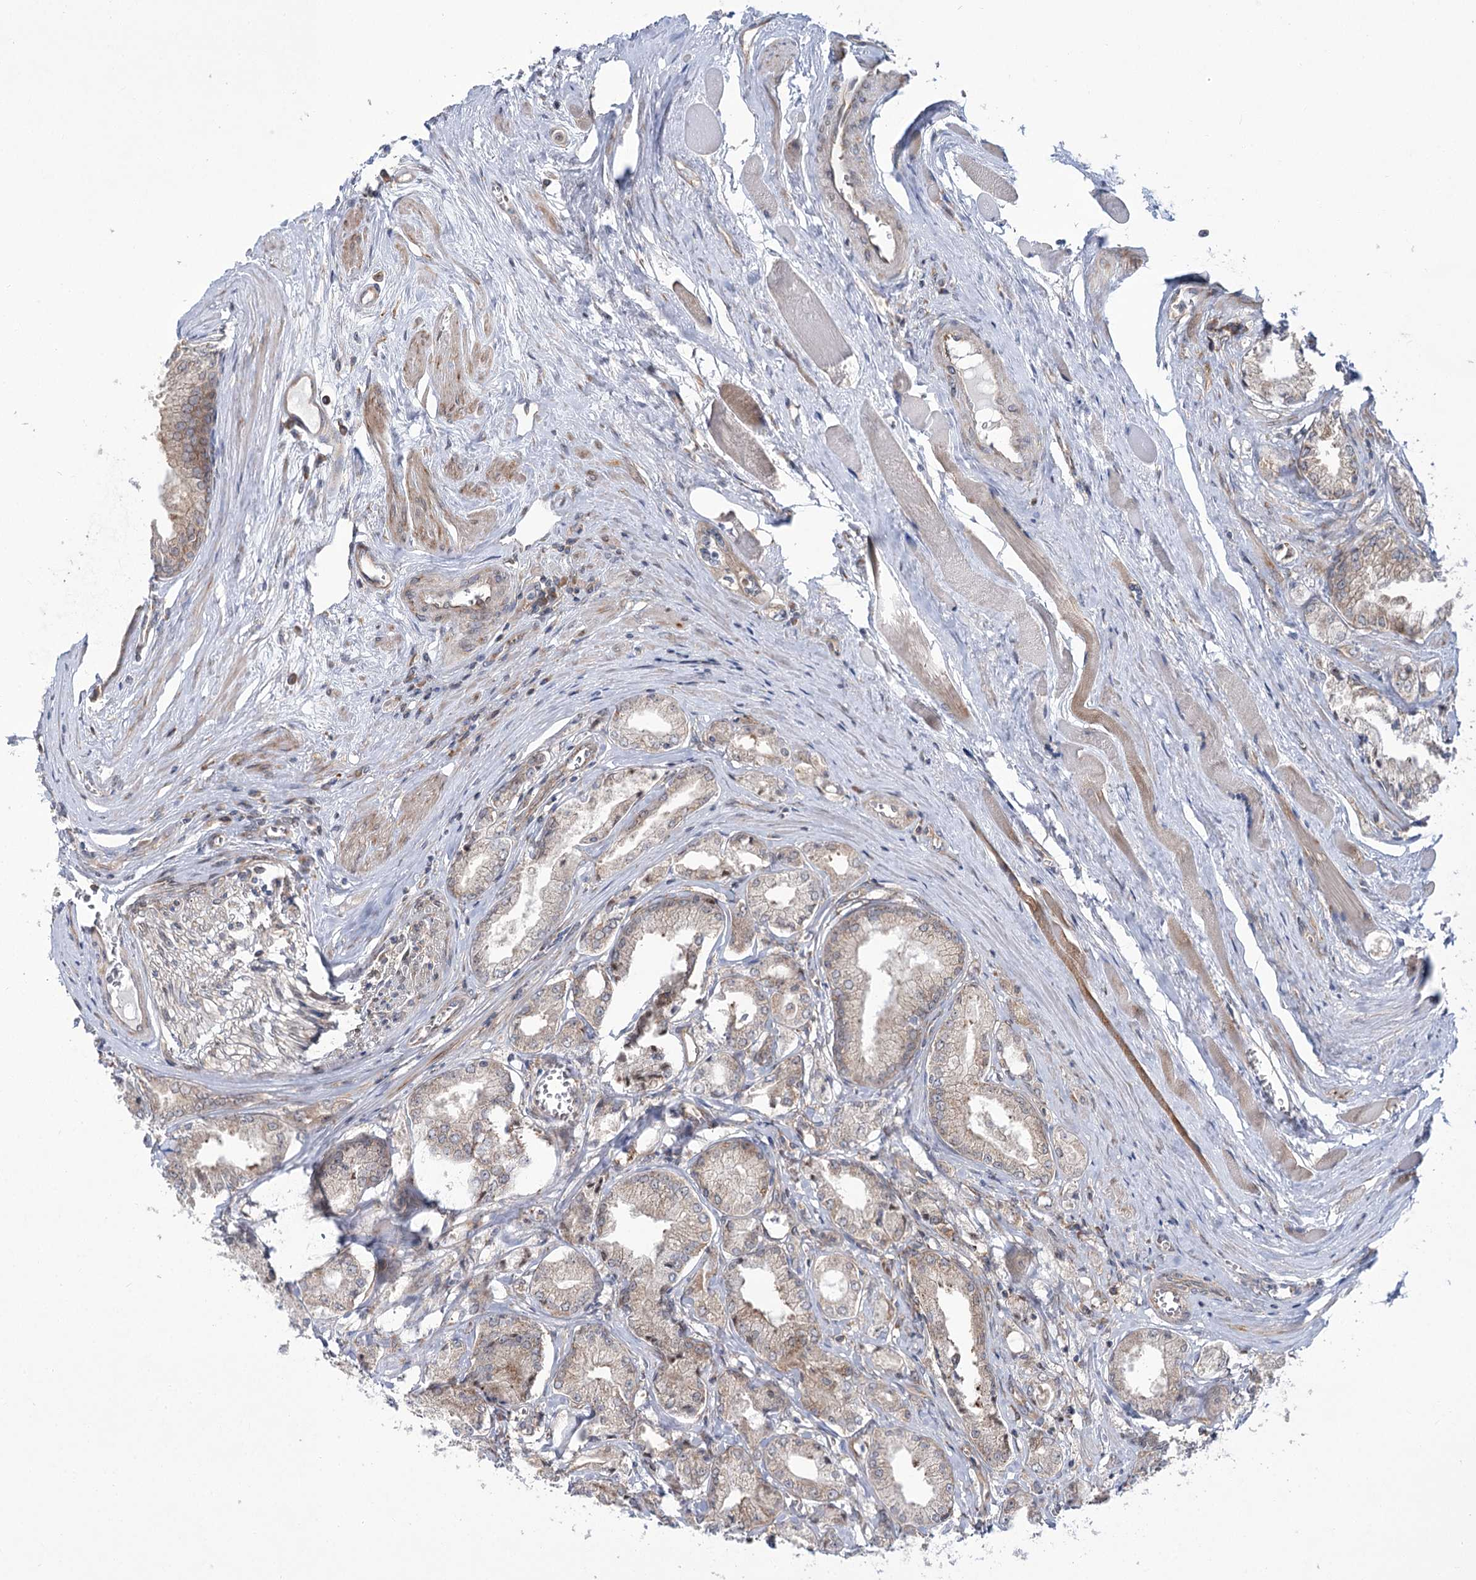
{"staining": {"intensity": "weak", "quantity": "<25%", "location": "cytoplasmic/membranous"}, "tissue": "prostate cancer", "cell_type": "Tumor cells", "image_type": "cancer", "snomed": [{"axis": "morphology", "description": "Adenocarcinoma, Low grade"}, {"axis": "topography", "description": "Prostate"}], "caption": "This is a image of IHC staining of prostate low-grade adenocarcinoma, which shows no expression in tumor cells.", "gene": "VWA2", "patient": {"sex": "male", "age": 60}}